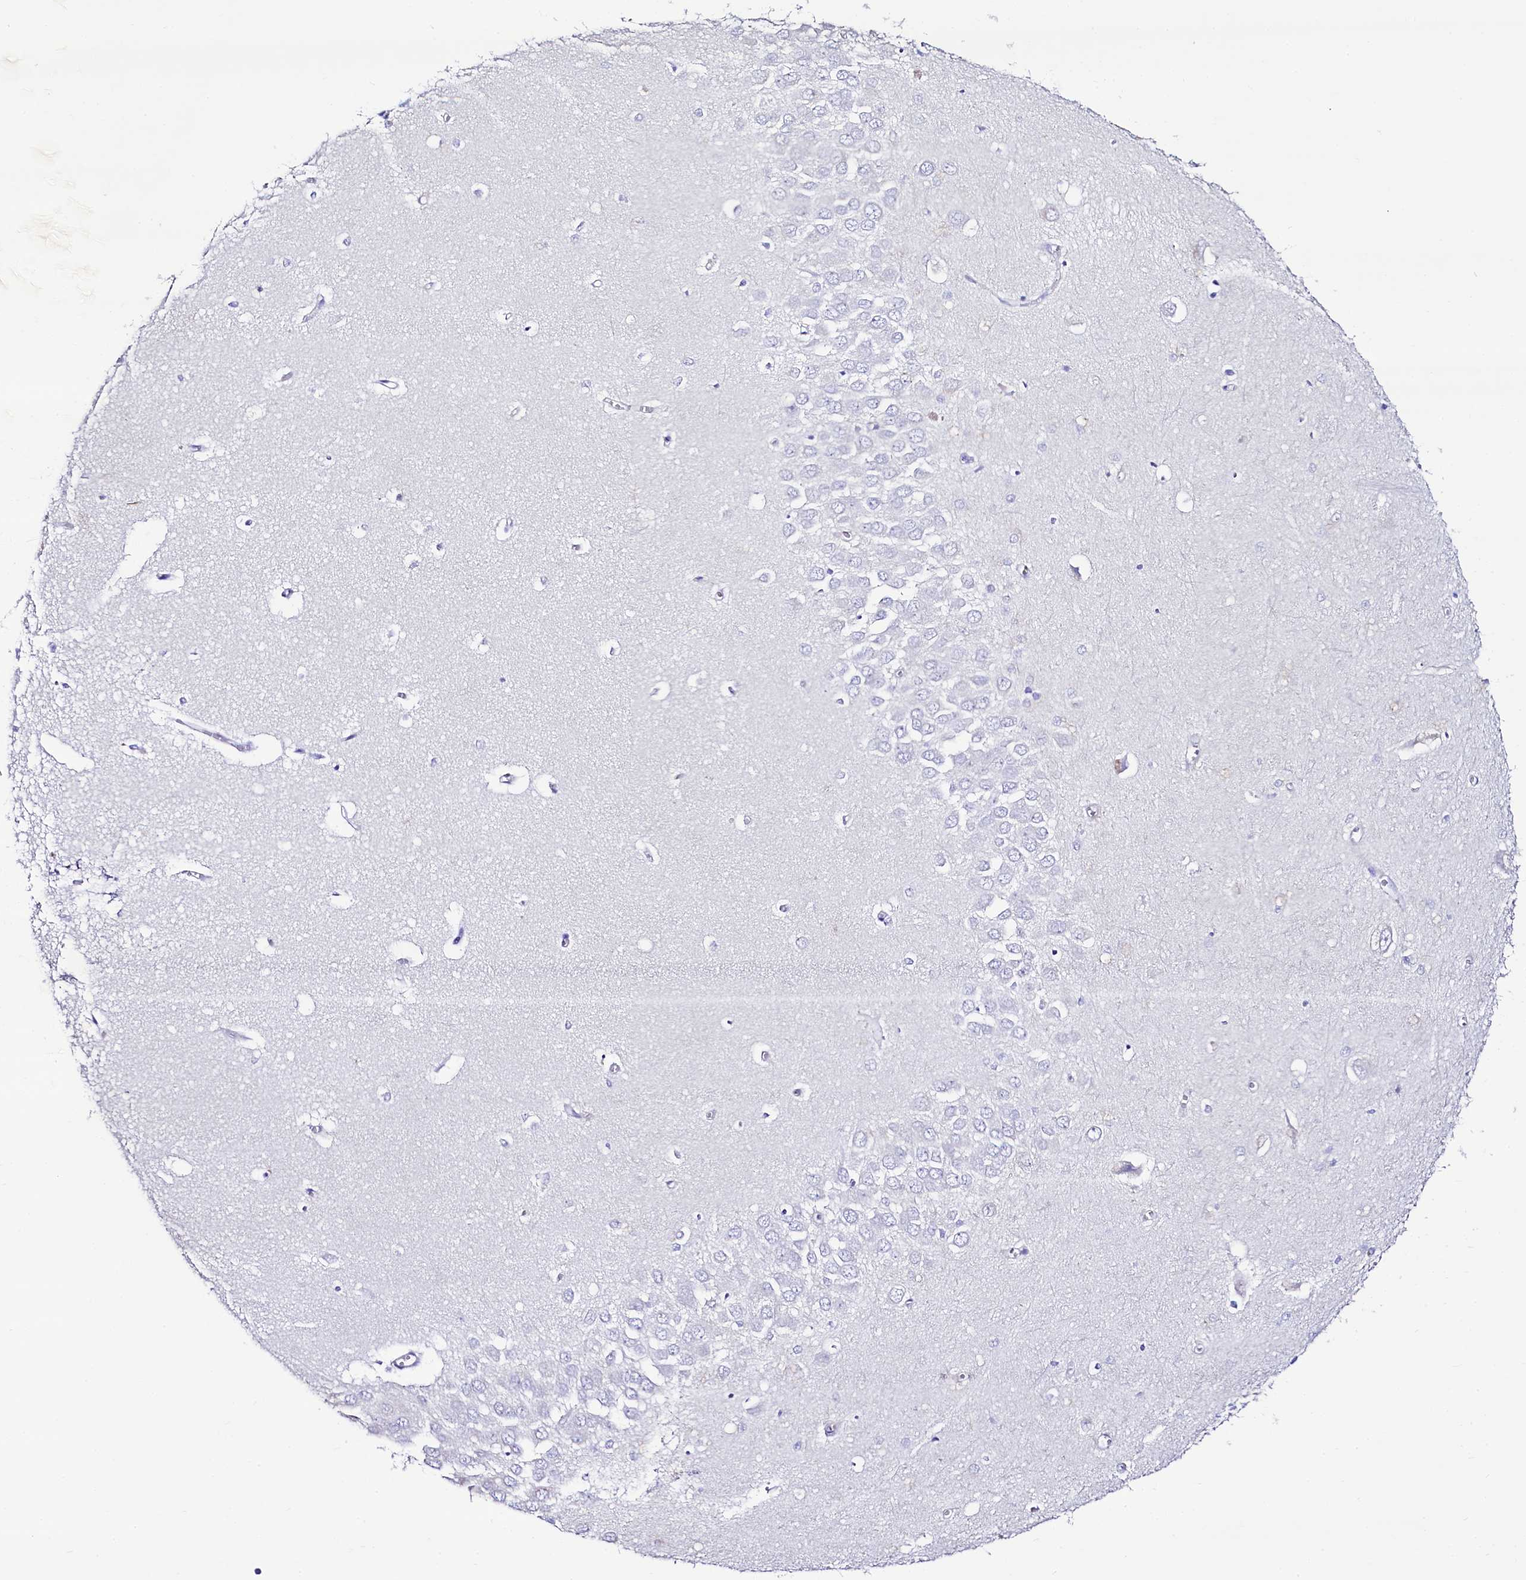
{"staining": {"intensity": "negative", "quantity": "none", "location": "none"}, "tissue": "hippocampus", "cell_type": "Glial cells", "image_type": "normal", "snomed": [{"axis": "morphology", "description": "Normal tissue, NOS"}, {"axis": "topography", "description": "Hippocampus"}], "caption": "IHC image of benign hippocampus stained for a protein (brown), which displays no expression in glial cells. Brightfield microscopy of IHC stained with DAB (3,3'-diaminobenzidine) (brown) and hematoxylin (blue), captured at high magnification.", "gene": "RBP3", "patient": {"sex": "male", "age": 70}}